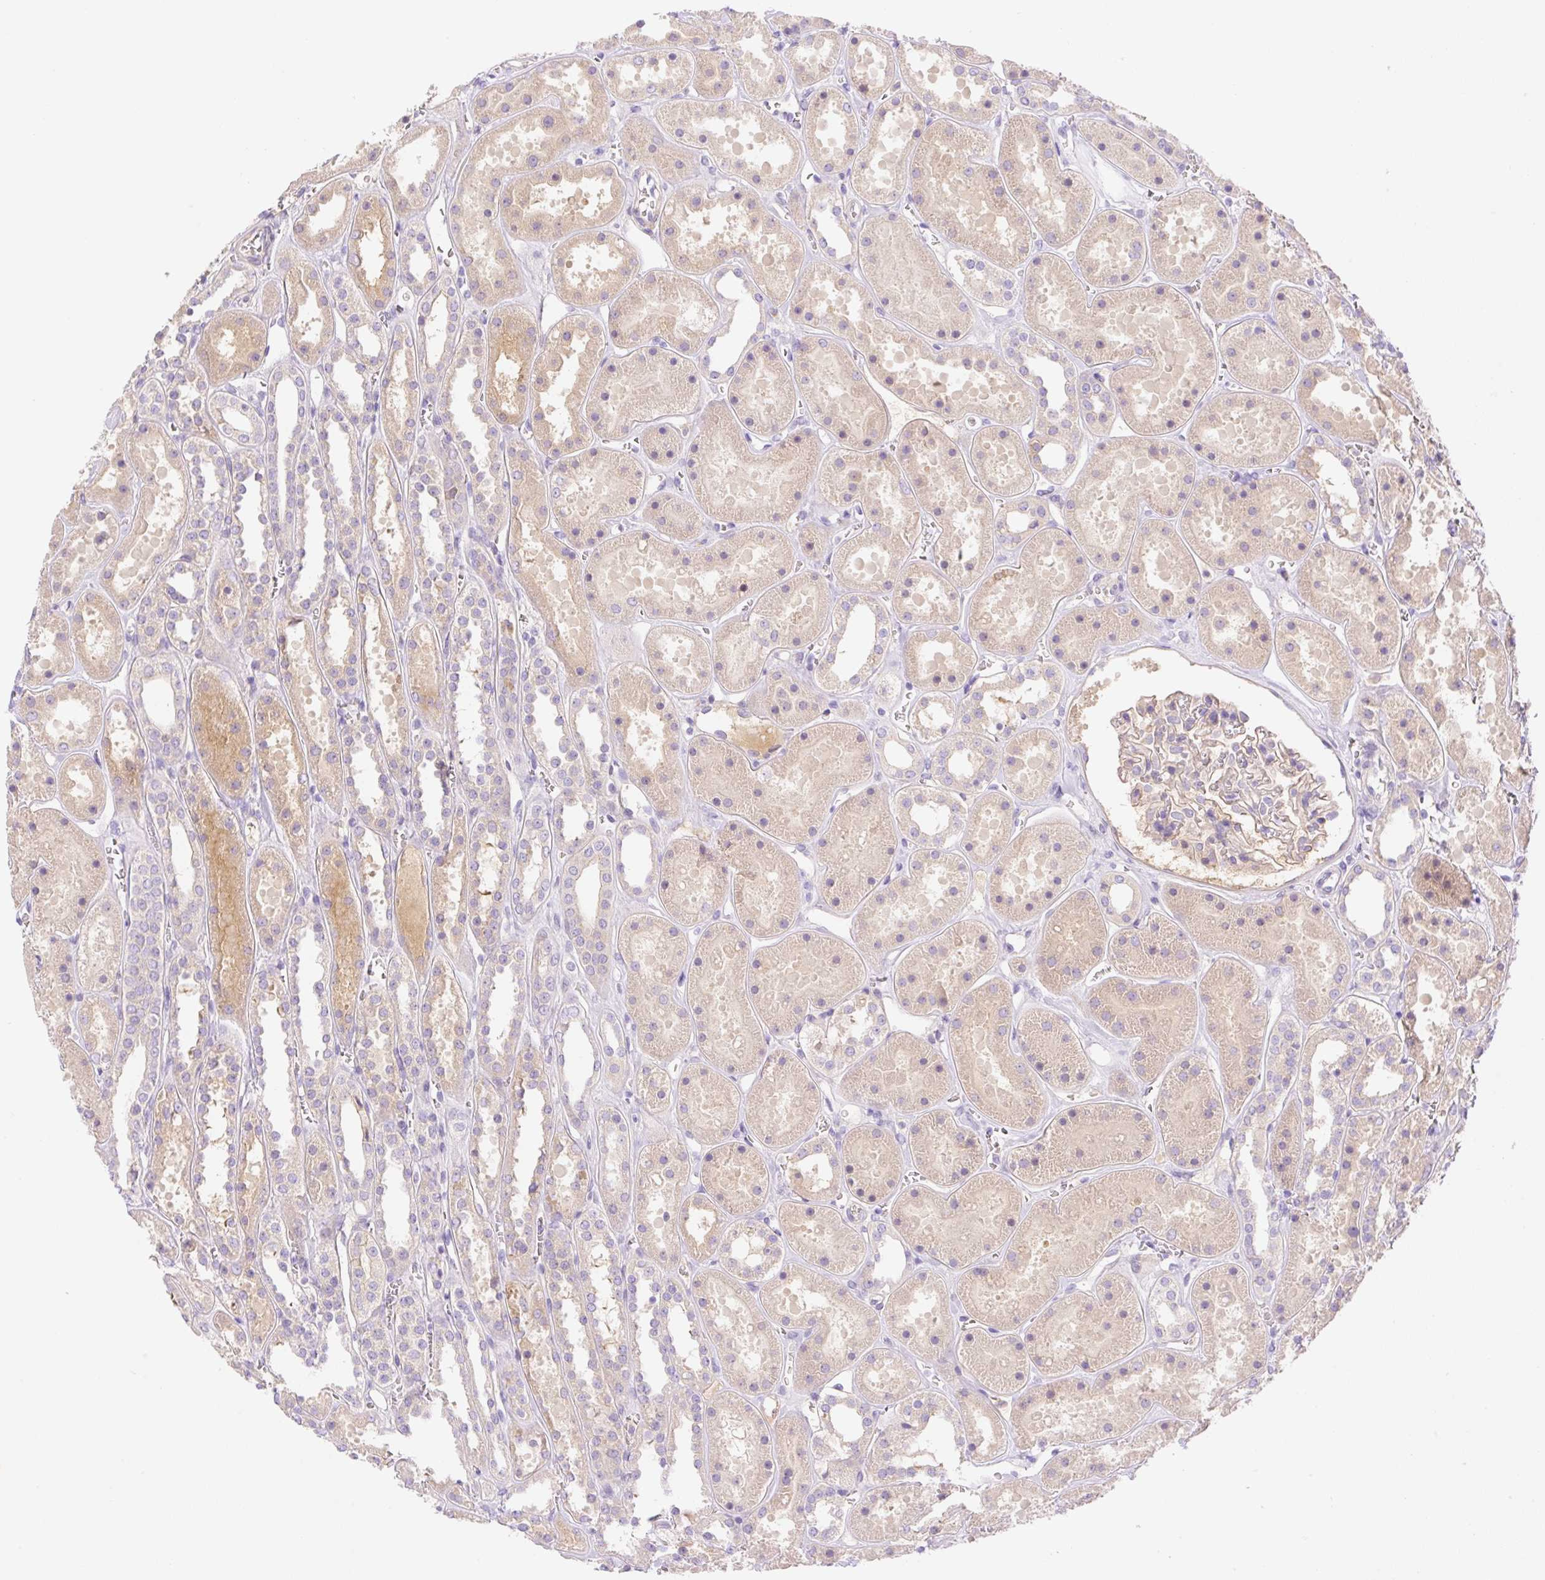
{"staining": {"intensity": "weak", "quantity": "25%-75%", "location": "cytoplasmic/membranous"}, "tissue": "kidney", "cell_type": "Cells in glomeruli", "image_type": "normal", "snomed": [{"axis": "morphology", "description": "Normal tissue, NOS"}, {"axis": "topography", "description": "Kidney"}], "caption": "A brown stain highlights weak cytoplasmic/membranous staining of a protein in cells in glomeruli of normal human kidney.", "gene": "DENND5A", "patient": {"sex": "female", "age": 41}}